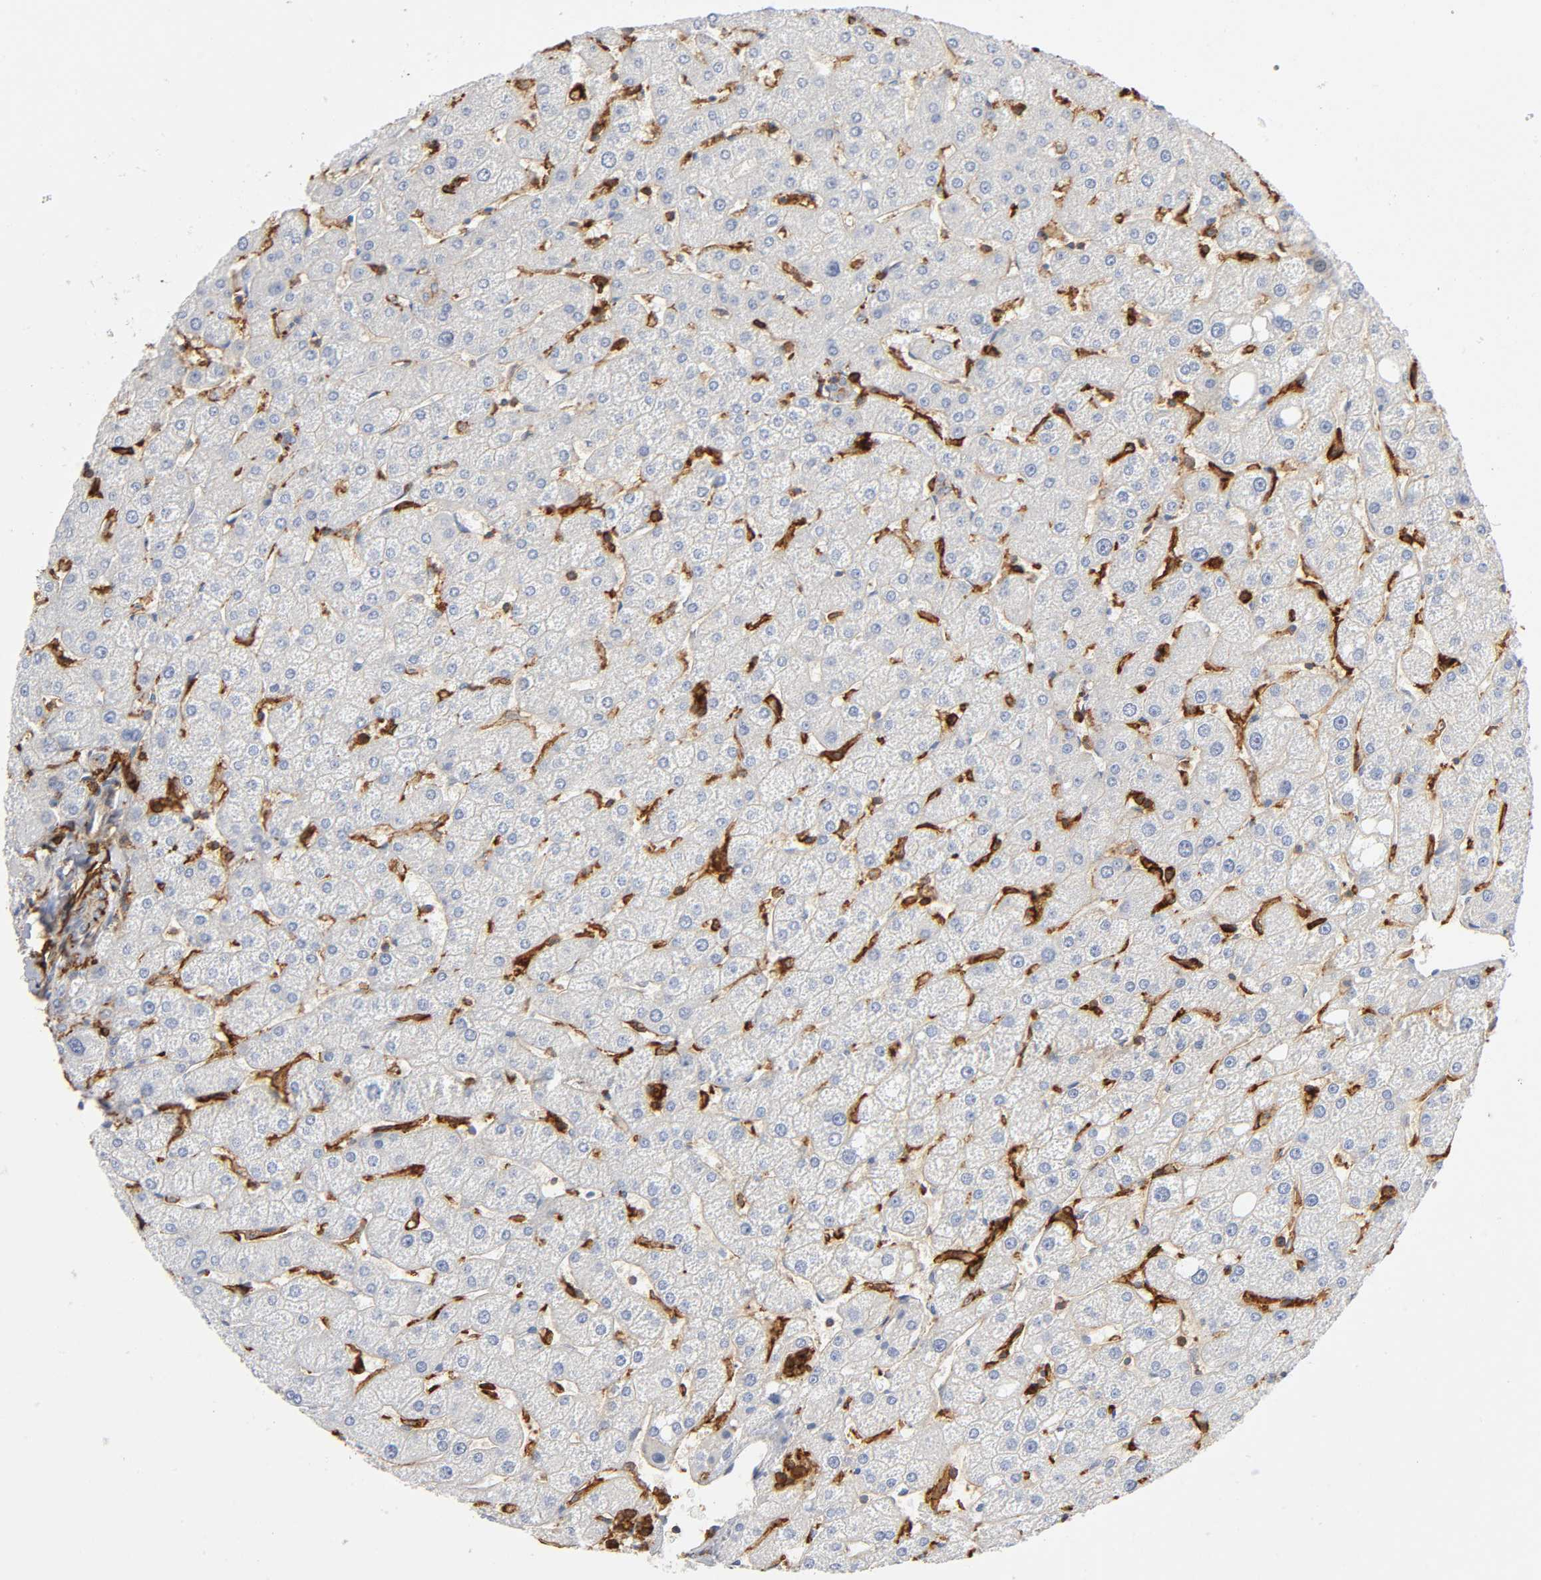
{"staining": {"intensity": "weak", "quantity": "<25%", "location": "cytoplasmic/membranous"}, "tissue": "liver", "cell_type": "Cholangiocytes", "image_type": "normal", "snomed": [{"axis": "morphology", "description": "Normal tissue, NOS"}, {"axis": "topography", "description": "Liver"}], "caption": "IHC photomicrograph of normal human liver stained for a protein (brown), which exhibits no expression in cholangiocytes.", "gene": "LYN", "patient": {"sex": "male", "age": 67}}